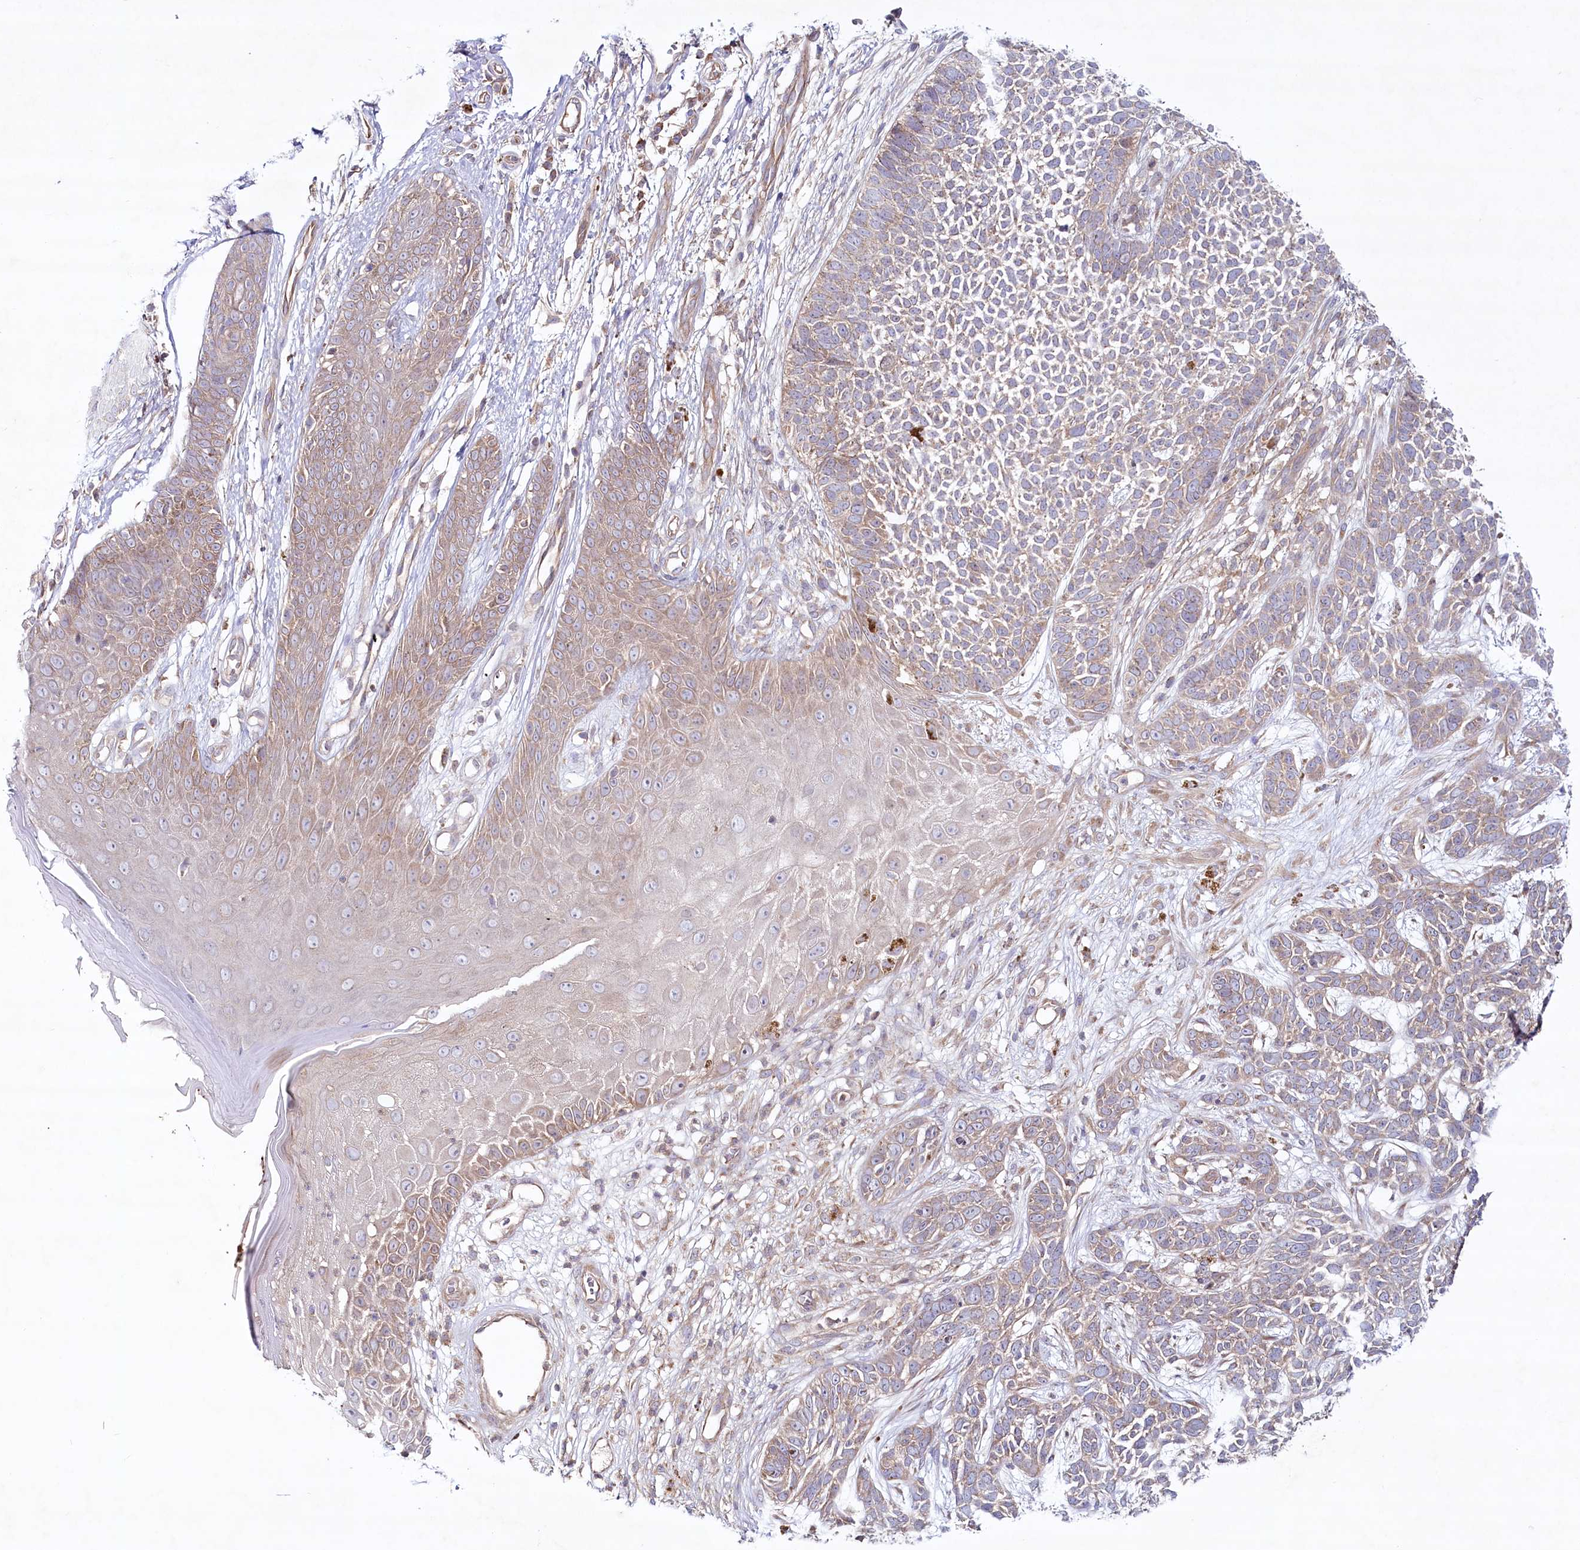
{"staining": {"intensity": "weak", "quantity": "25%-75%", "location": "cytoplasmic/membranous"}, "tissue": "skin cancer", "cell_type": "Tumor cells", "image_type": "cancer", "snomed": [{"axis": "morphology", "description": "Basal cell carcinoma"}, {"axis": "topography", "description": "Skin"}], "caption": "Immunohistochemical staining of human skin cancer reveals low levels of weak cytoplasmic/membranous protein staining in about 25%-75% of tumor cells.", "gene": "TNIP1", "patient": {"sex": "female", "age": 84}}